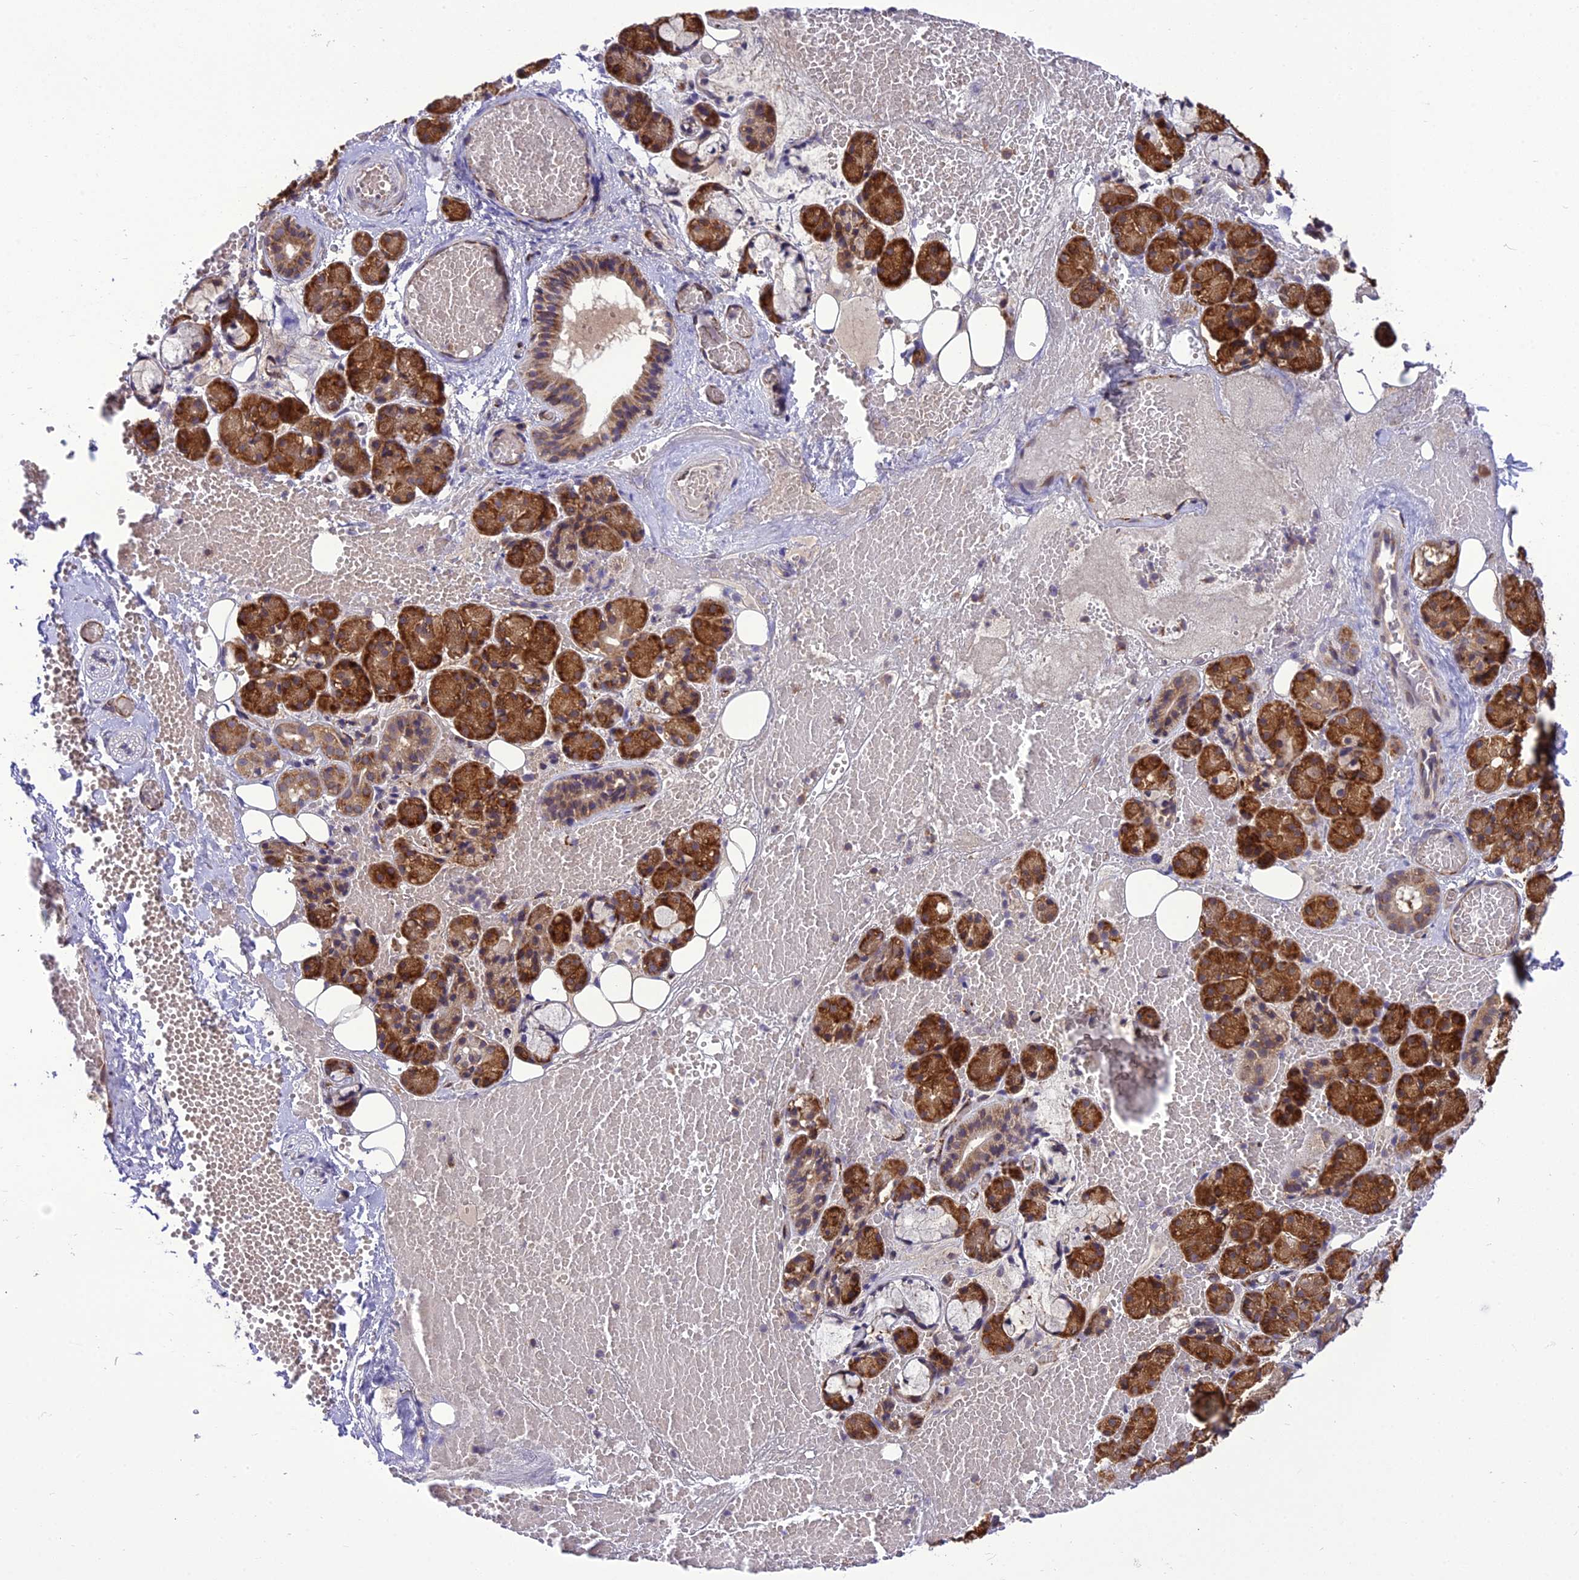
{"staining": {"intensity": "strong", "quantity": ">75%", "location": "cytoplasmic/membranous"}, "tissue": "salivary gland", "cell_type": "Glandular cells", "image_type": "normal", "snomed": [{"axis": "morphology", "description": "Normal tissue, NOS"}, {"axis": "topography", "description": "Salivary gland"}], "caption": "Protein staining shows strong cytoplasmic/membranous staining in approximately >75% of glandular cells in normal salivary gland.", "gene": "DHCR7", "patient": {"sex": "male", "age": 63}}